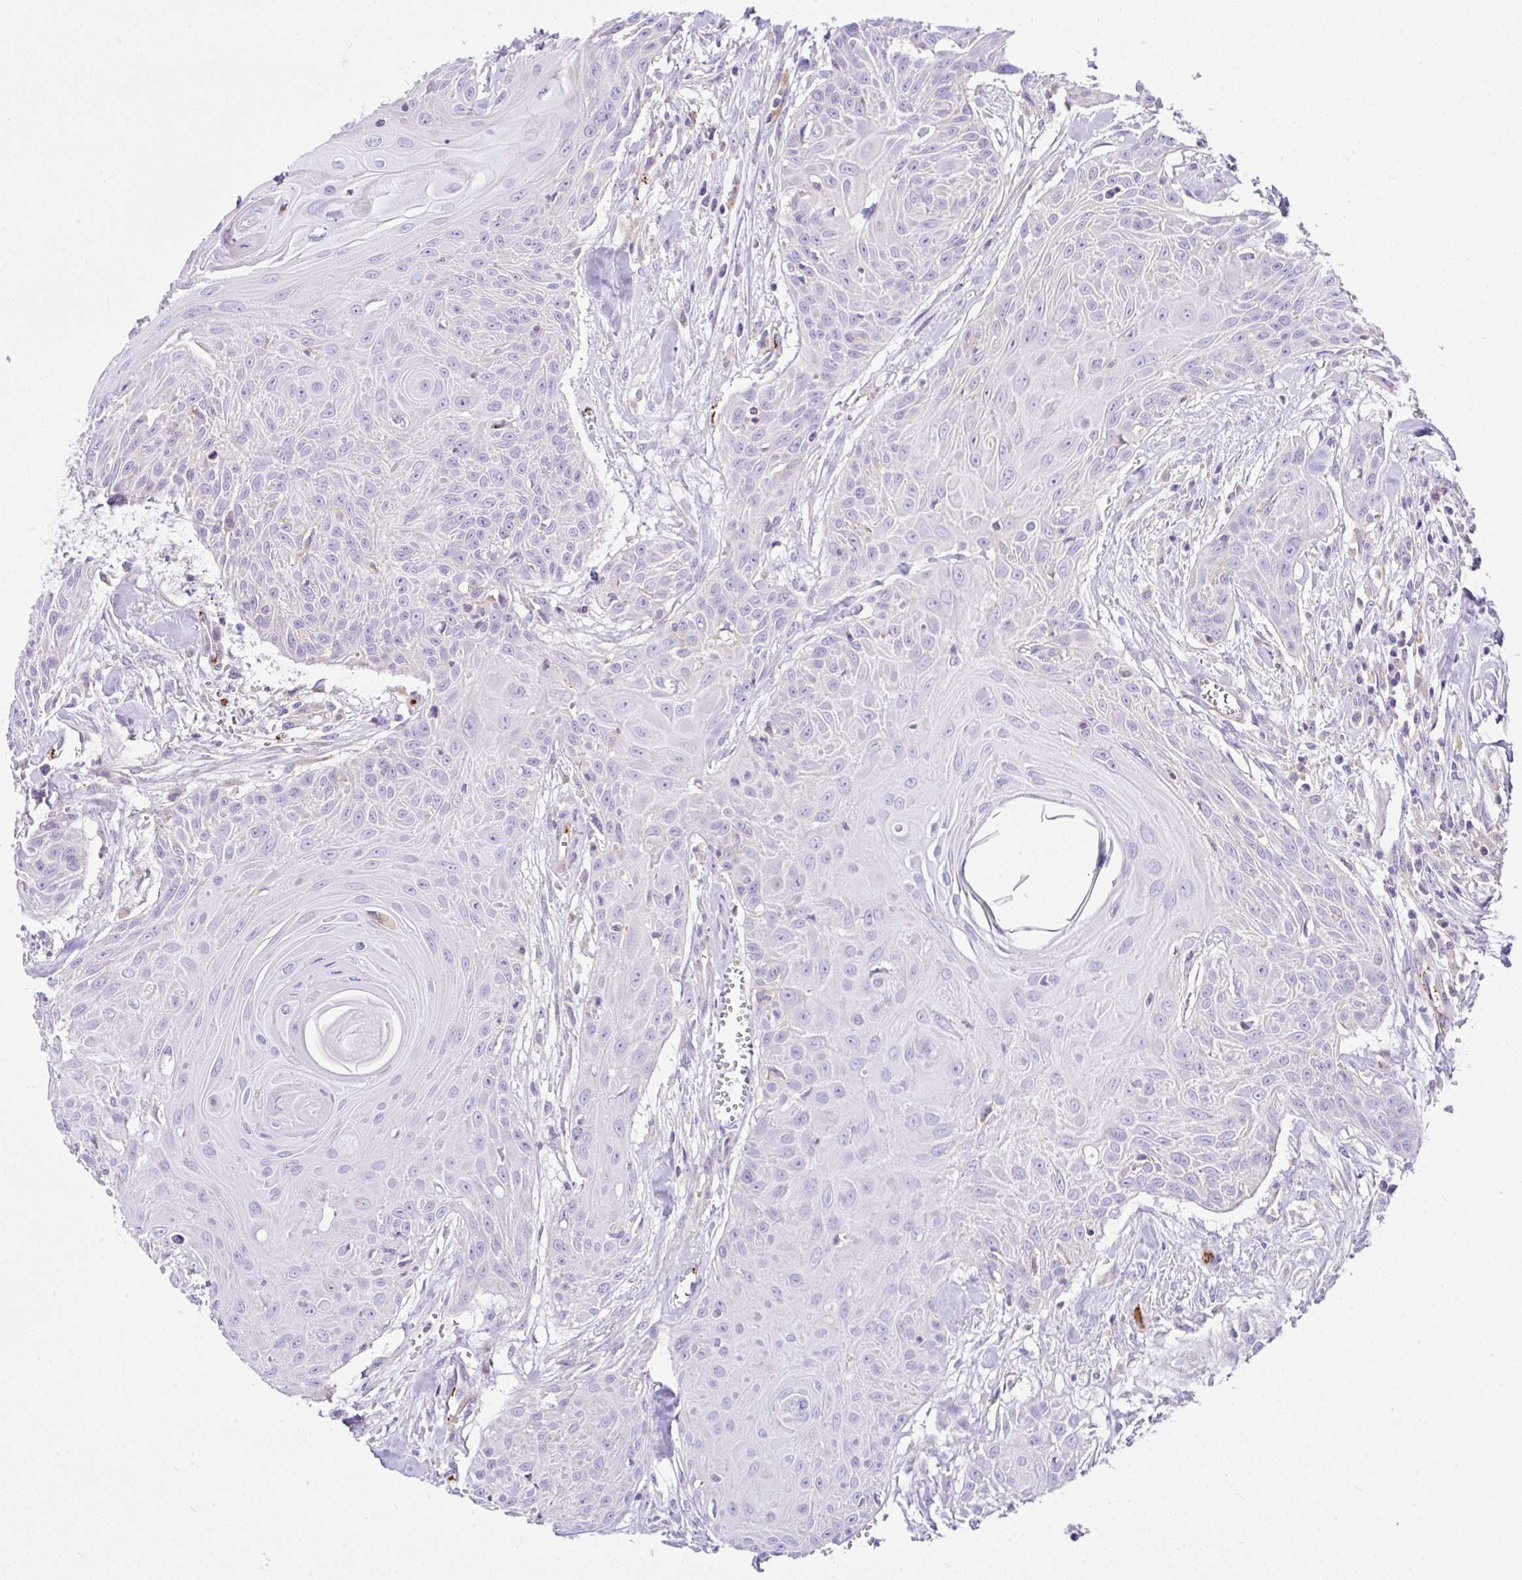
{"staining": {"intensity": "negative", "quantity": "none", "location": "none"}, "tissue": "head and neck cancer", "cell_type": "Tumor cells", "image_type": "cancer", "snomed": [{"axis": "morphology", "description": "Squamous cell carcinoma, NOS"}, {"axis": "topography", "description": "Lymph node"}, {"axis": "topography", "description": "Salivary gland"}, {"axis": "topography", "description": "Head-Neck"}], "caption": "DAB immunohistochemical staining of squamous cell carcinoma (head and neck) shows no significant staining in tumor cells.", "gene": "CCDC142", "patient": {"sex": "female", "age": 74}}